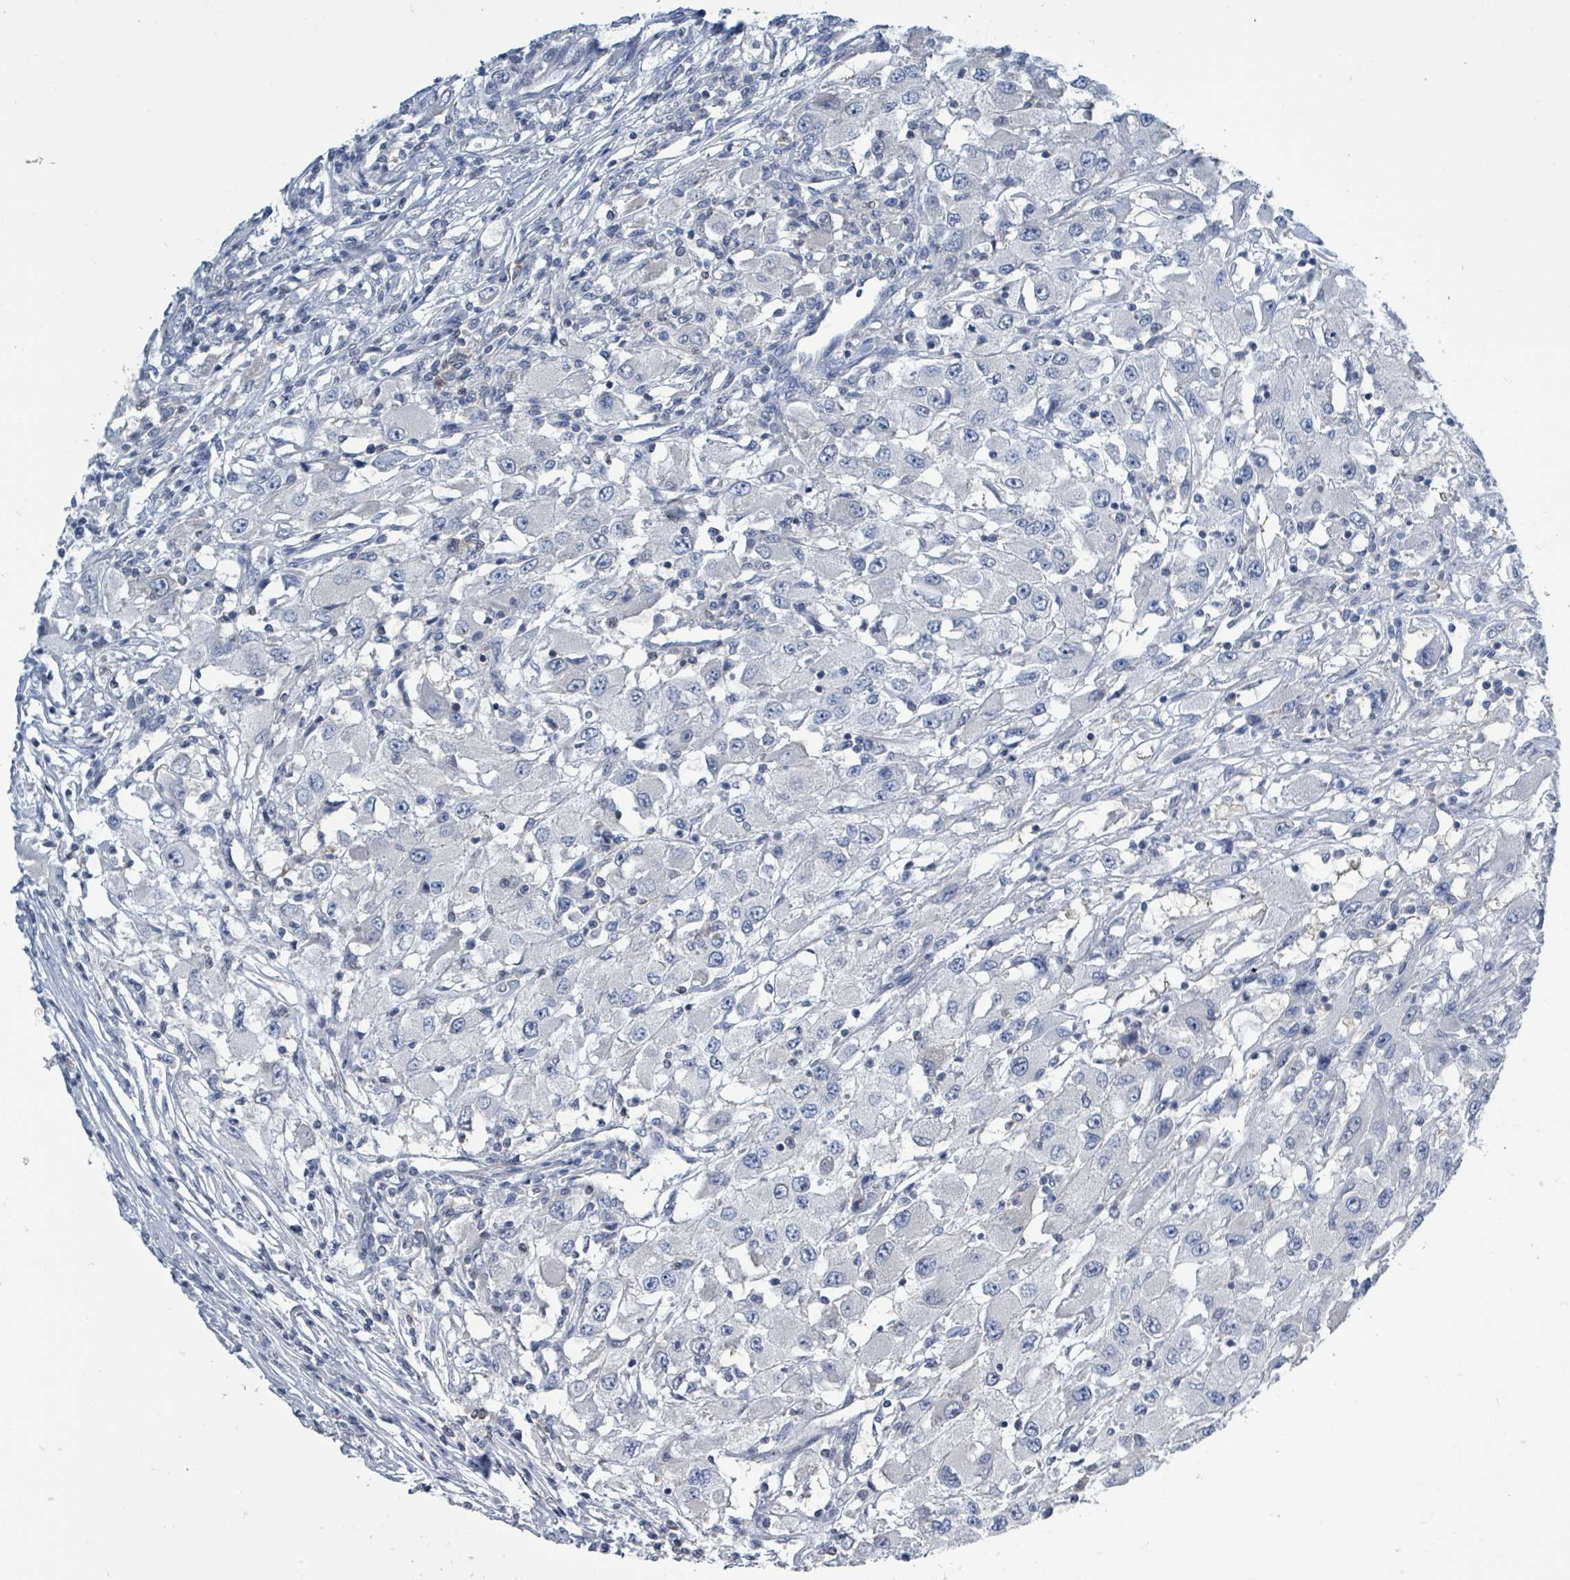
{"staining": {"intensity": "negative", "quantity": "none", "location": "none"}, "tissue": "renal cancer", "cell_type": "Tumor cells", "image_type": "cancer", "snomed": [{"axis": "morphology", "description": "Adenocarcinoma, NOS"}, {"axis": "topography", "description": "Kidney"}], "caption": "This is an IHC photomicrograph of renal adenocarcinoma. There is no staining in tumor cells.", "gene": "DGKZ", "patient": {"sex": "female", "age": 67}}